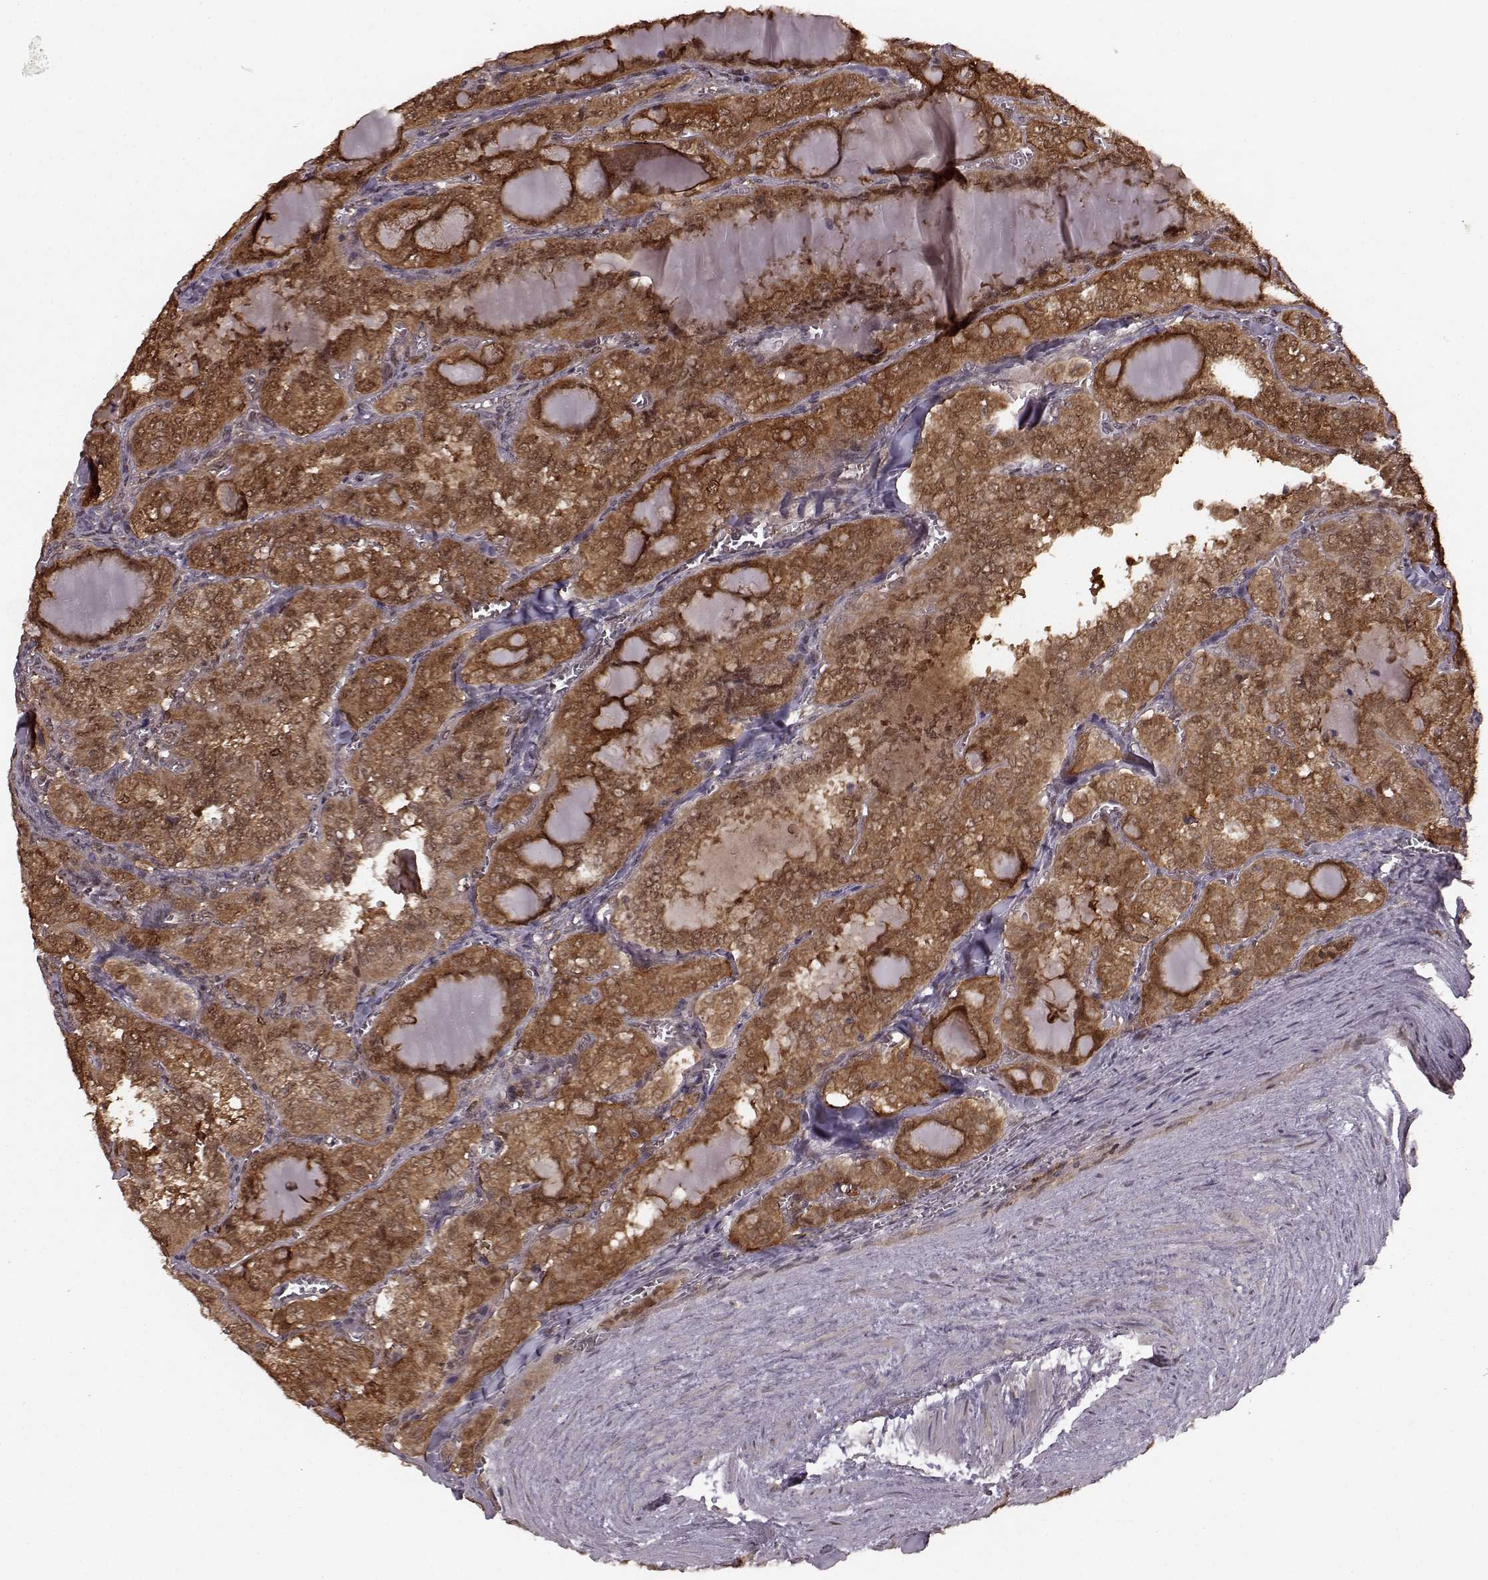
{"staining": {"intensity": "moderate", "quantity": ">75%", "location": "cytoplasmic/membranous,nuclear"}, "tissue": "thyroid cancer", "cell_type": "Tumor cells", "image_type": "cancer", "snomed": [{"axis": "morphology", "description": "Papillary adenocarcinoma, NOS"}, {"axis": "topography", "description": "Thyroid gland"}], "caption": "IHC staining of papillary adenocarcinoma (thyroid), which shows medium levels of moderate cytoplasmic/membranous and nuclear staining in about >75% of tumor cells indicating moderate cytoplasmic/membranous and nuclear protein positivity. The staining was performed using DAB (3,3'-diaminobenzidine) (brown) for protein detection and nuclei were counterstained in hematoxylin (blue).", "gene": "GSS", "patient": {"sex": "female", "age": 41}}